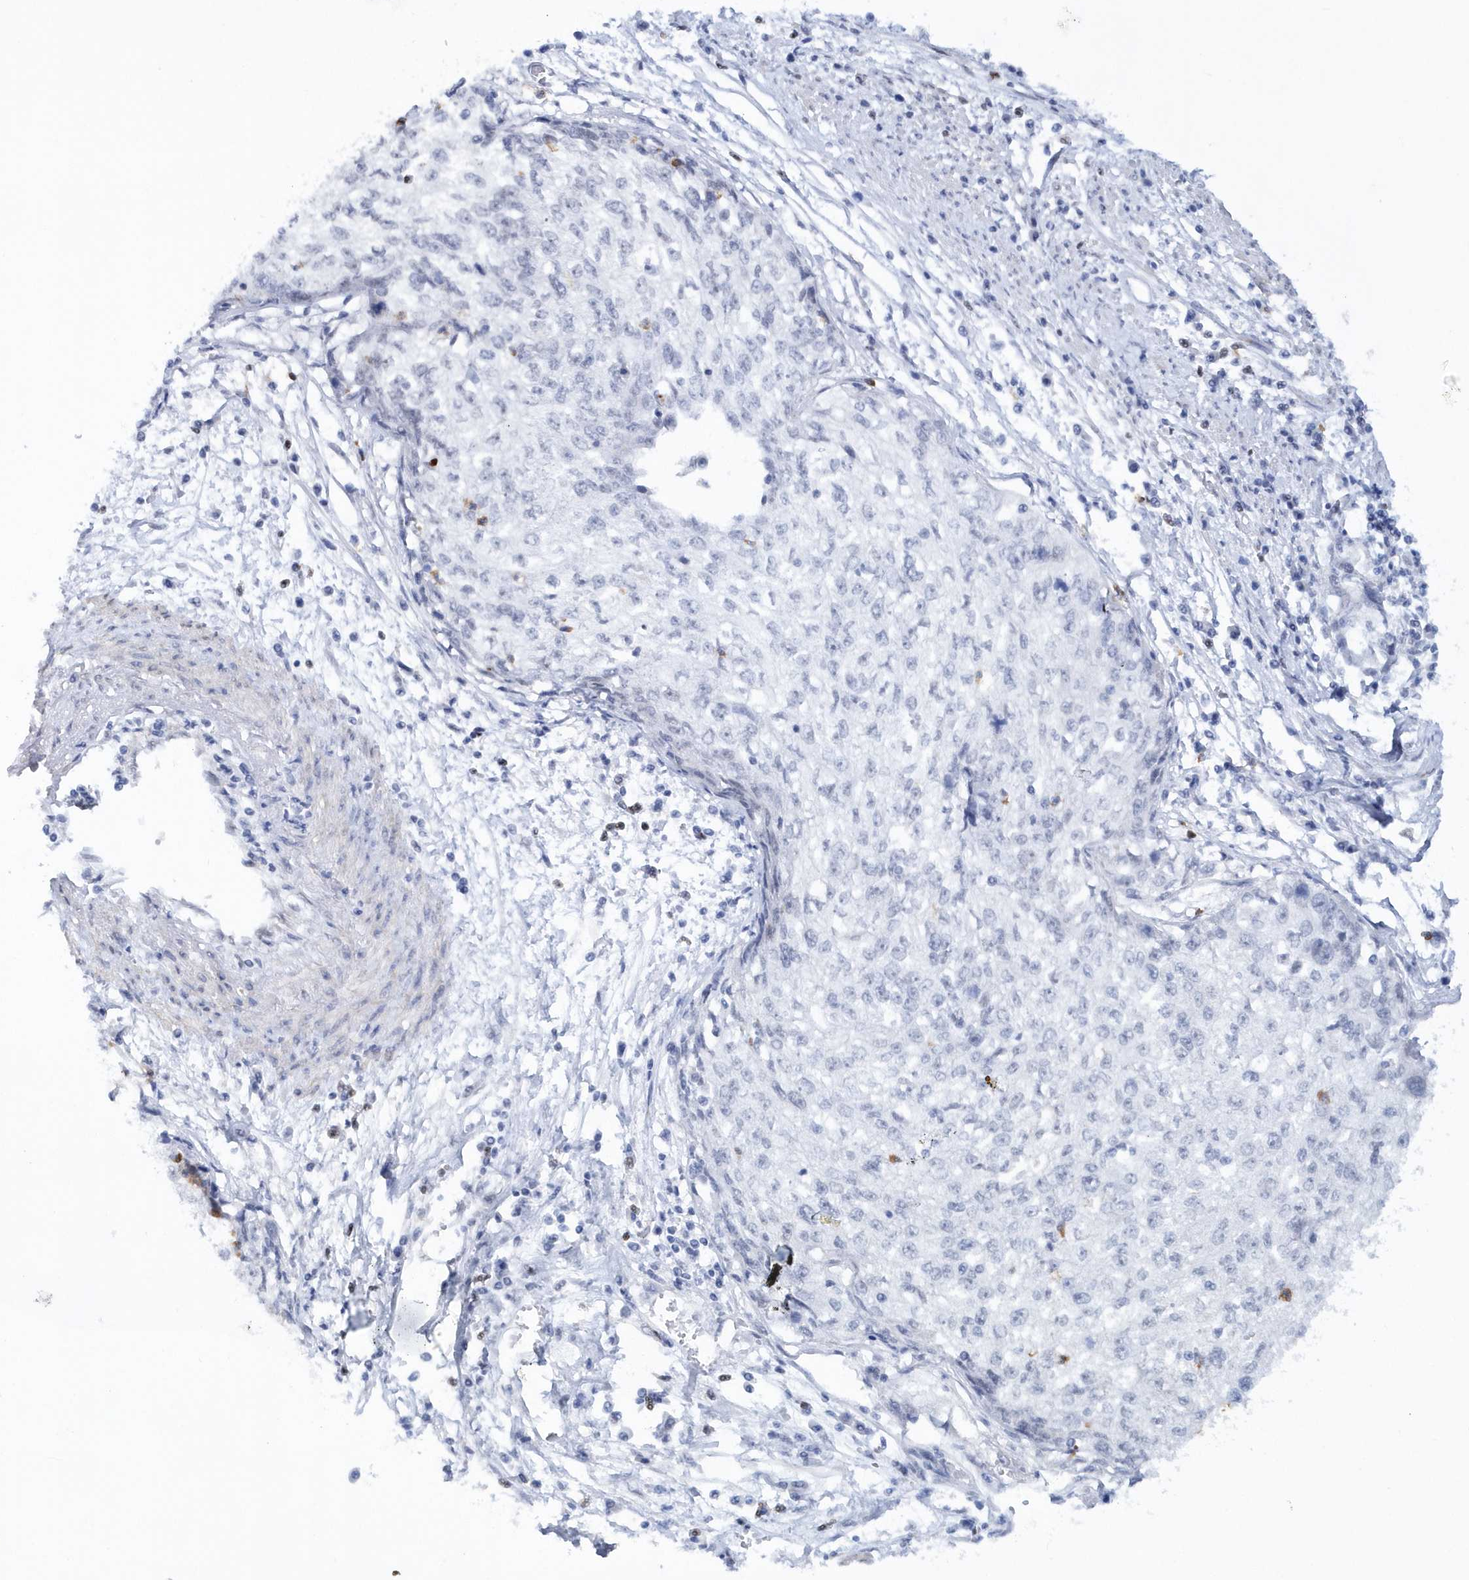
{"staining": {"intensity": "negative", "quantity": "none", "location": "none"}, "tissue": "cervical cancer", "cell_type": "Tumor cells", "image_type": "cancer", "snomed": [{"axis": "morphology", "description": "Squamous cell carcinoma, NOS"}, {"axis": "topography", "description": "Cervix"}], "caption": "The IHC histopathology image has no significant expression in tumor cells of cervical squamous cell carcinoma tissue.", "gene": "ASCL4", "patient": {"sex": "female", "age": 57}}